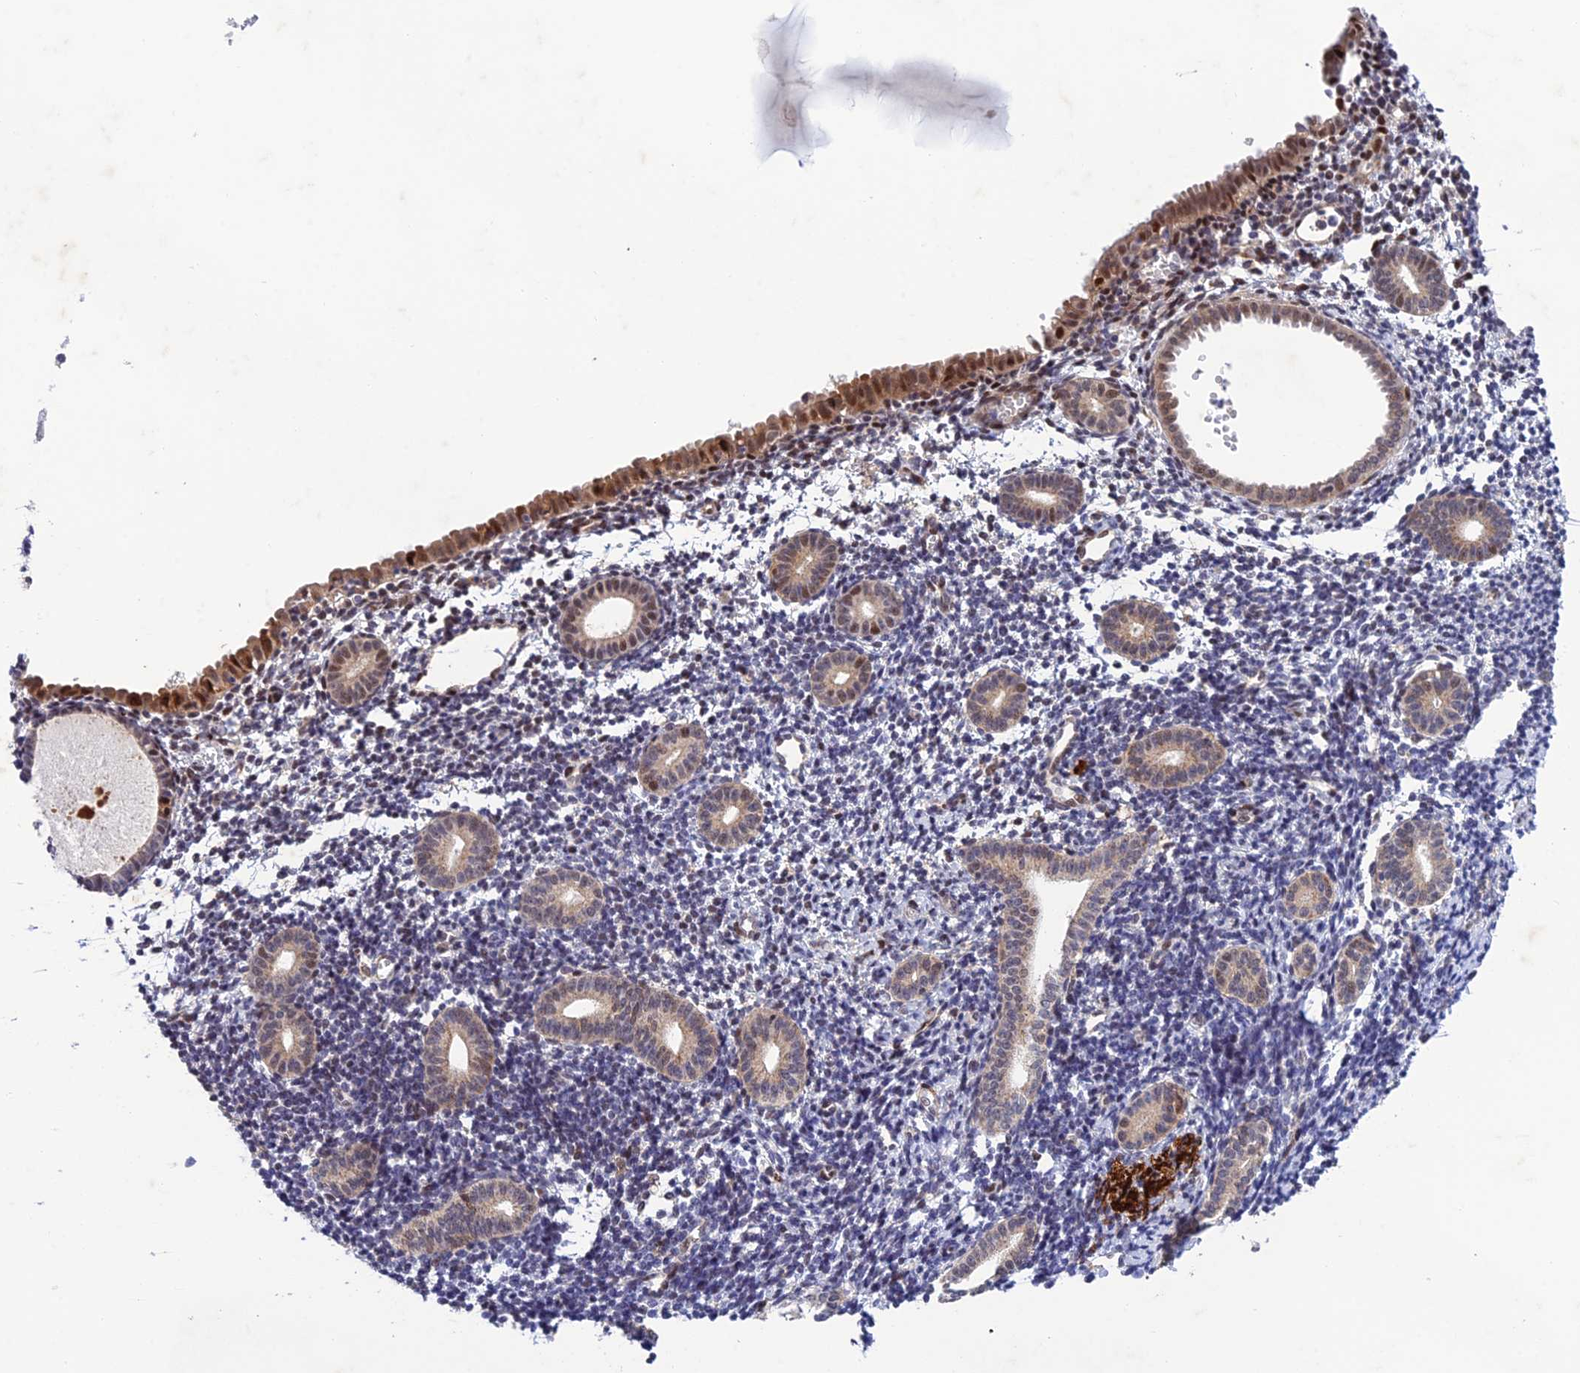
{"staining": {"intensity": "moderate", "quantity": "25%-75%", "location": "nuclear"}, "tissue": "endometrium", "cell_type": "Cells in endometrial stroma", "image_type": "normal", "snomed": [{"axis": "morphology", "description": "Normal tissue, NOS"}, {"axis": "topography", "description": "Endometrium"}], "caption": "Immunohistochemical staining of unremarkable endometrium shows medium levels of moderate nuclear staining in about 25%-75% of cells in endometrial stroma. Ihc stains the protein in brown and the nuclei are stained blue.", "gene": "WDR55", "patient": {"sex": "female", "age": 56}}